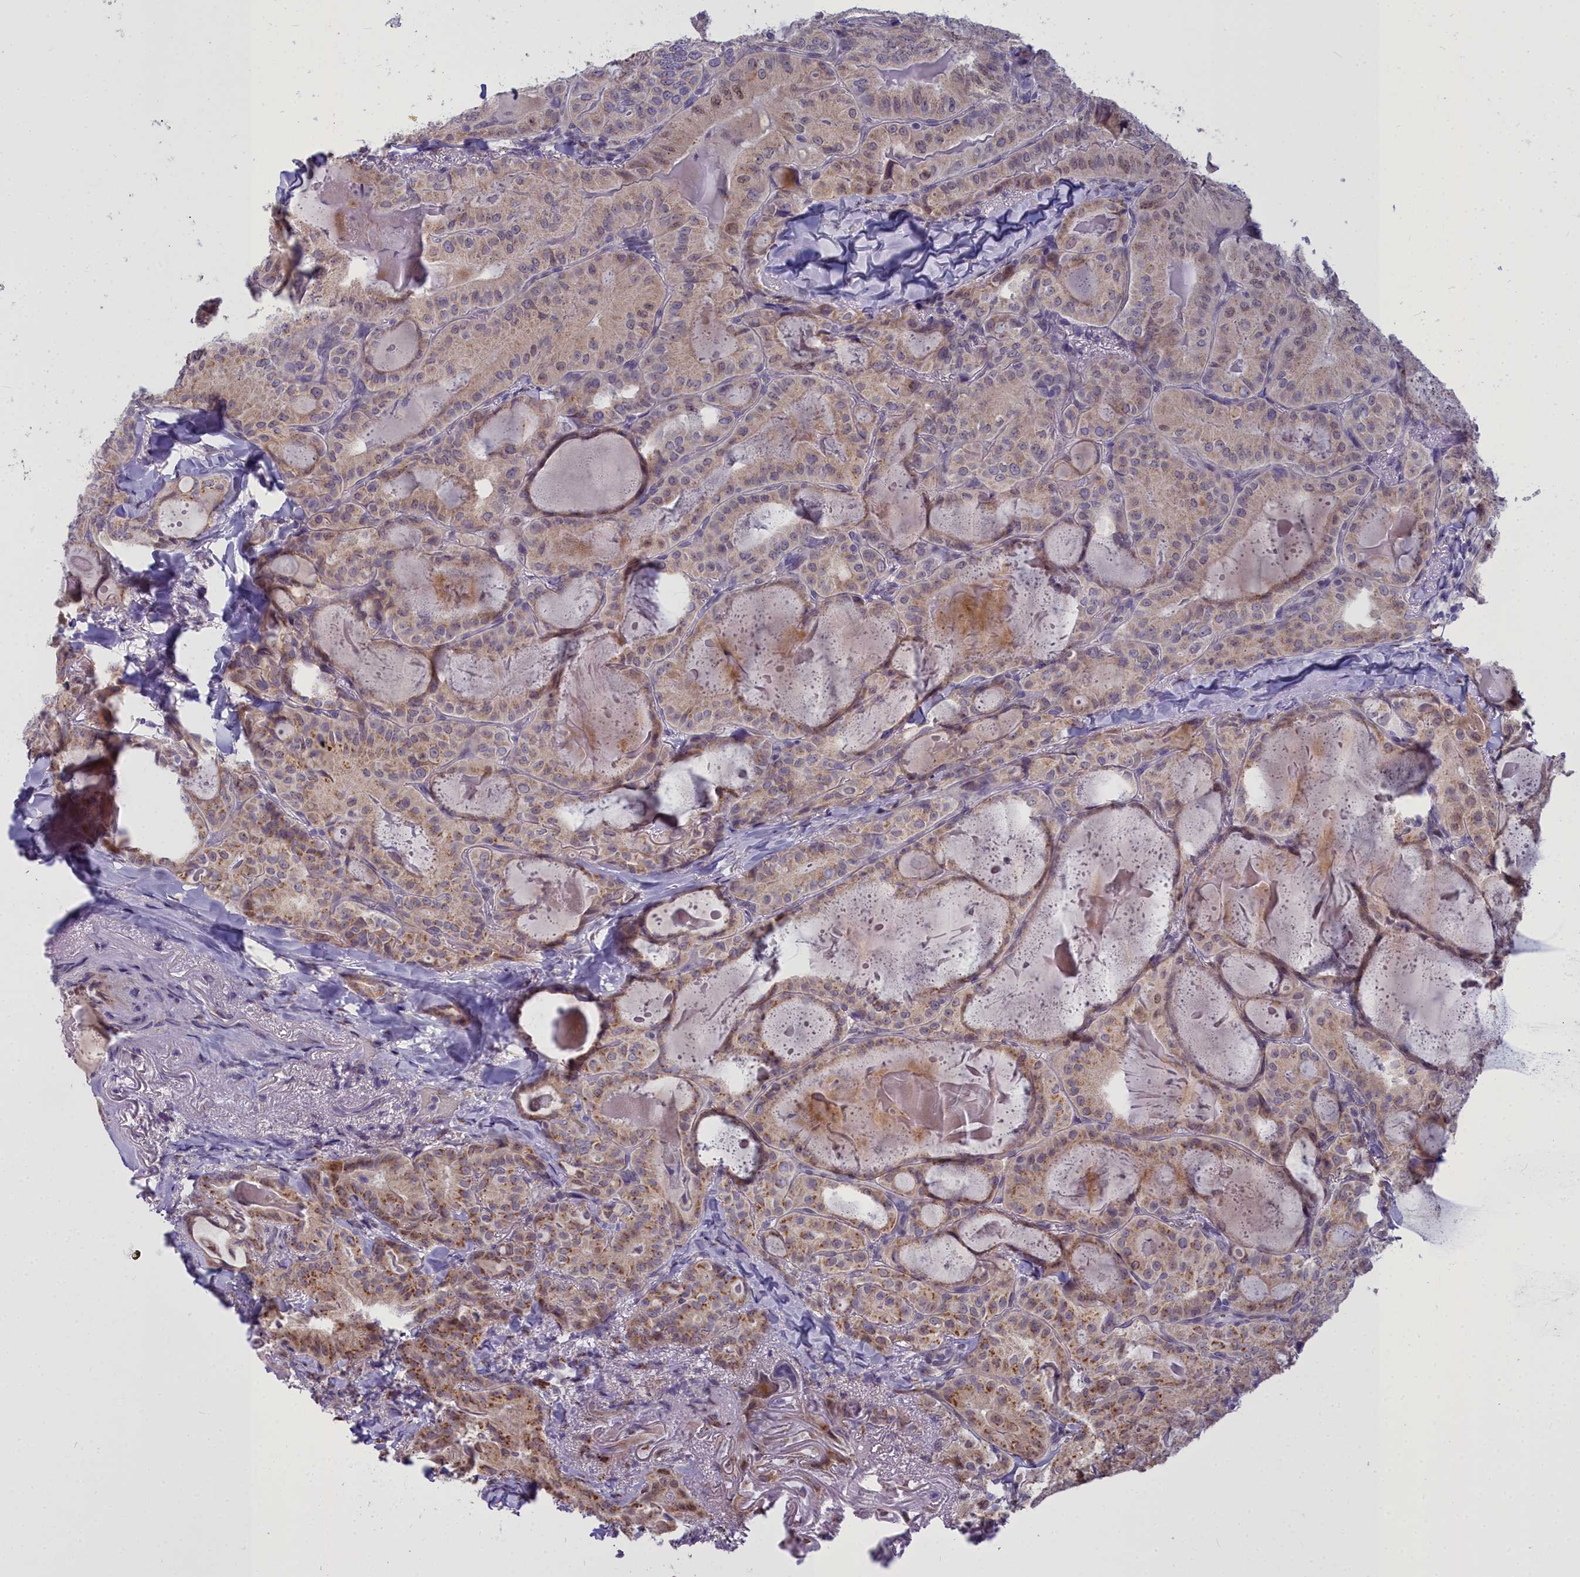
{"staining": {"intensity": "moderate", "quantity": "<25%", "location": "cytoplasmic/membranous,nuclear"}, "tissue": "thyroid cancer", "cell_type": "Tumor cells", "image_type": "cancer", "snomed": [{"axis": "morphology", "description": "Papillary adenocarcinoma, NOS"}, {"axis": "topography", "description": "Thyroid gland"}], "caption": "The histopathology image exhibits staining of thyroid cancer, revealing moderate cytoplasmic/membranous and nuclear protein expression (brown color) within tumor cells. (Brightfield microscopy of DAB IHC at high magnification).", "gene": "WDPCP", "patient": {"sex": "female", "age": 68}}